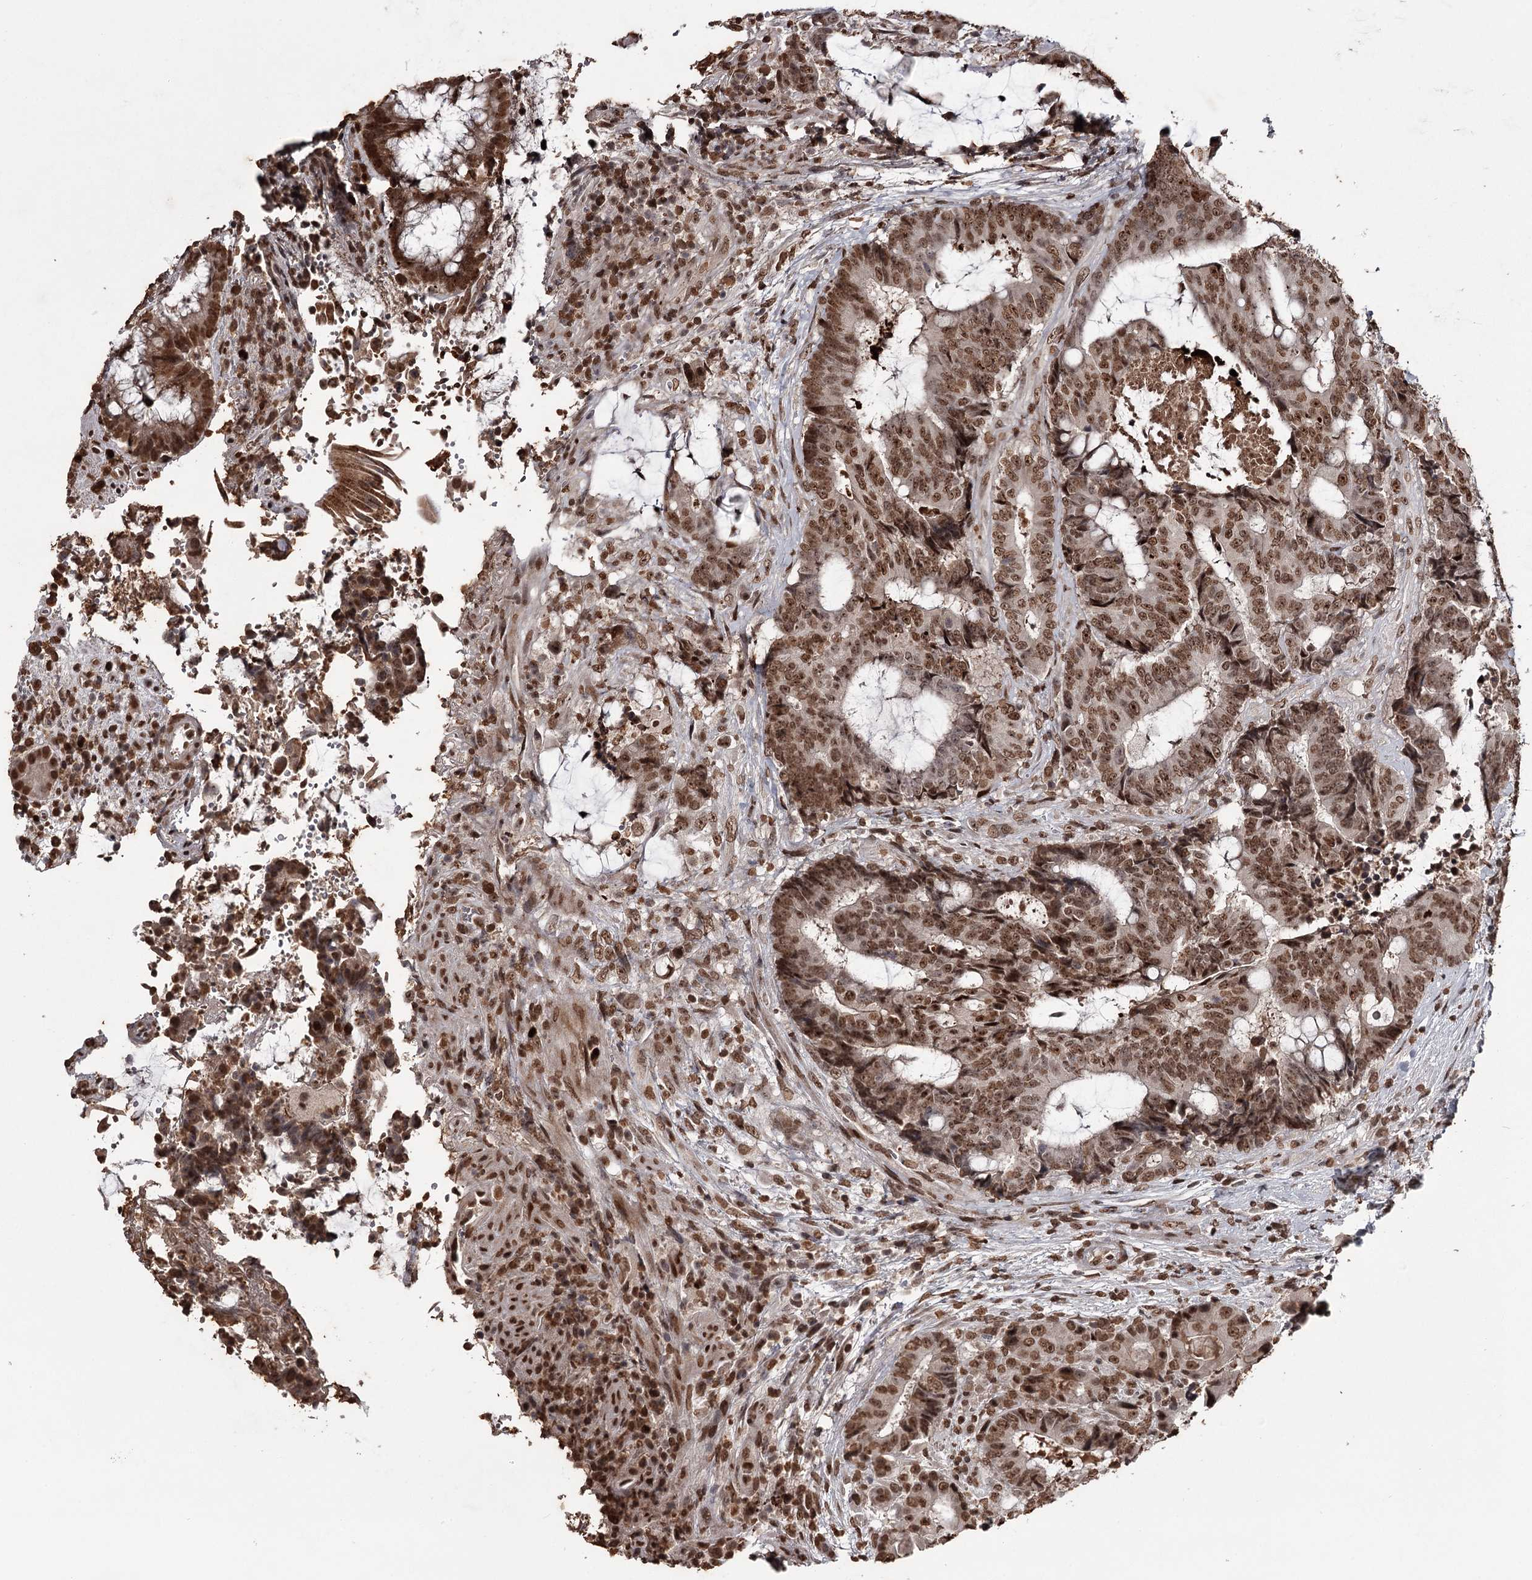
{"staining": {"intensity": "strong", "quantity": ">75%", "location": "nuclear"}, "tissue": "colorectal cancer", "cell_type": "Tumor cells", "image_type": "cancer", "snomed": [{"axis": "morphology", "description": "Adenocarcinoma, NOS"}, {"axis": "topography", "description": "Rectum"}], "caption": "Immunohistochemical staining of colorectal cancer demonstrates high levels of strong nuclear protein positivity in approximately >75% of tumor cells.", "gene": "THYN1", "patient": {"sex": "male", "age": 69}}